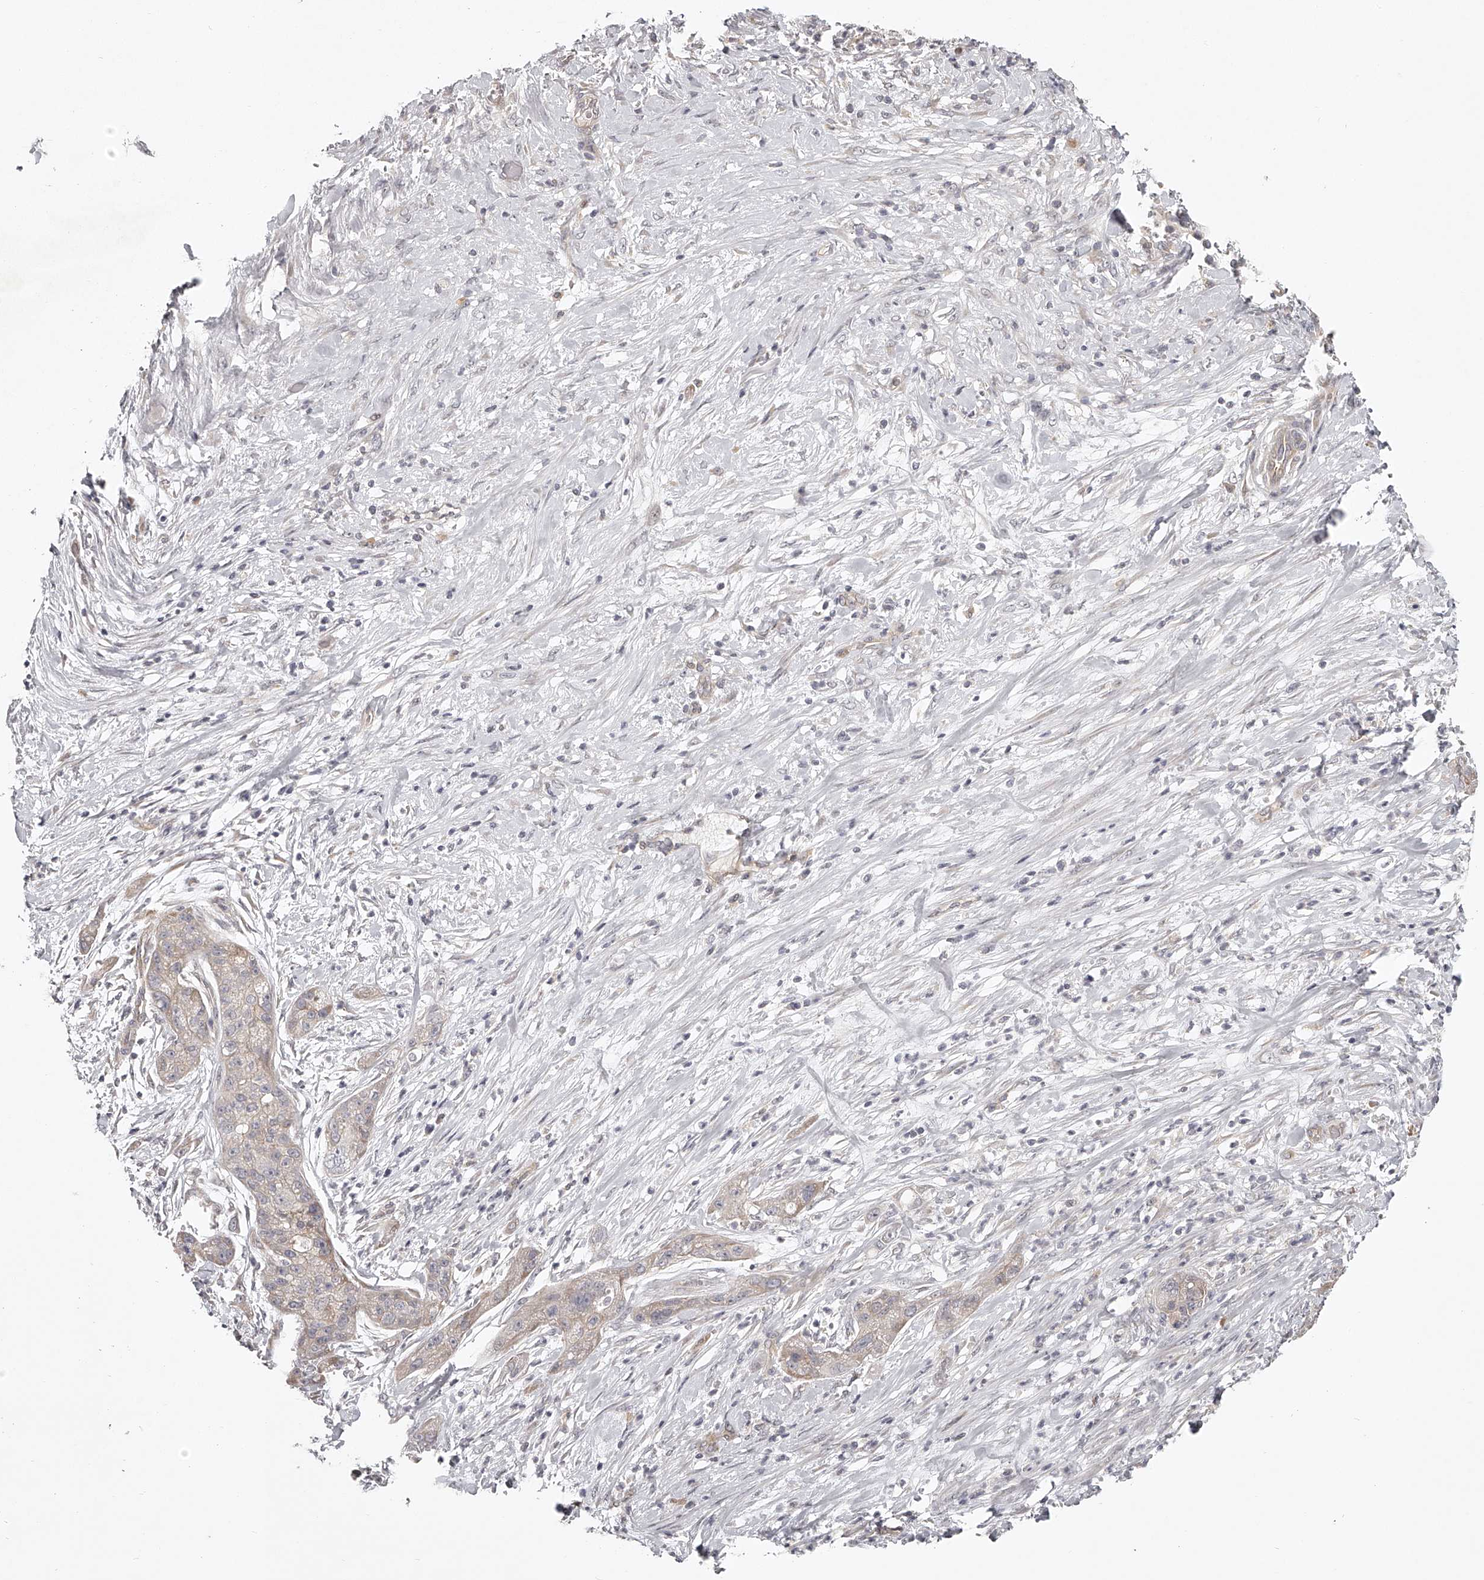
{"staining": {"intensity": "weak", "quantity": "<25%", "location": "cytoplasmic/membranous"}, "tissue": "pancreatic cancer", "cell_type": "Tumor cells", "image_type": "cancer", "snomed": [{"axis": "morphology", "description": "Adenocarcinoma, NOS"}, {"axis": "topography", "description": "Pancreas"}], "caption": "This image is of pancreatic adenocarcinoma stained with IHC to label a protein in brown with the nuclei are counter-stained blue. There is no staining in tumor cells.", "gene": "ZNF582", "patient": {"sex": "female", "age": 78}}